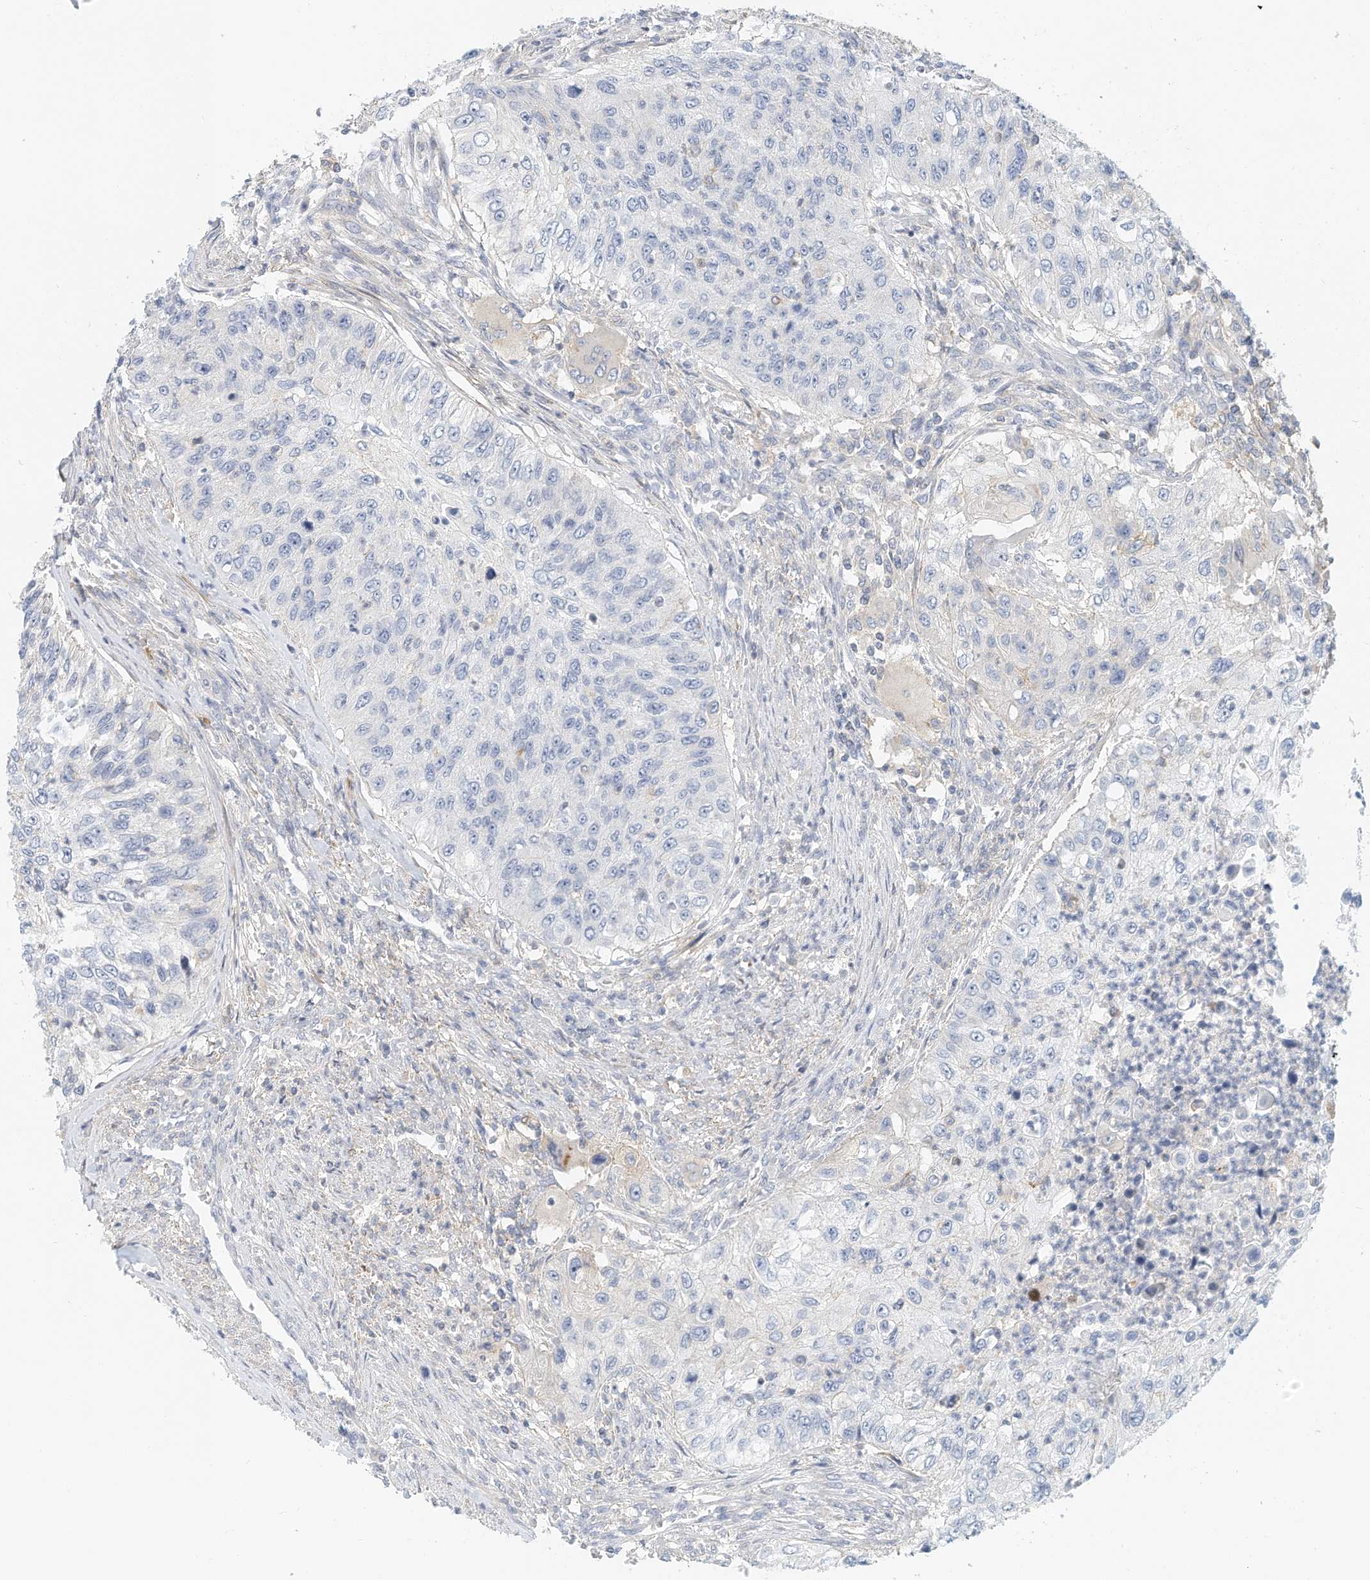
{"staining": {"intensity": "negative", "quantity": "none", "location": "none"}, "tissue": "urothelial cancer", "cell_type": "Tumor cells", "image_type": "cancer", "snomed": [{"axis": "morphology", "description": "Urothelial carcinoma, High grade"}, {"axis": "topography", "description": "Urinary bladder"}], "caption": "DAB immunohistochemical staining of human urothelial cancer shows no significant expression in tumor cells.", "gene": "MICAL1", "patient": {"sex": "female", "age": 60}}